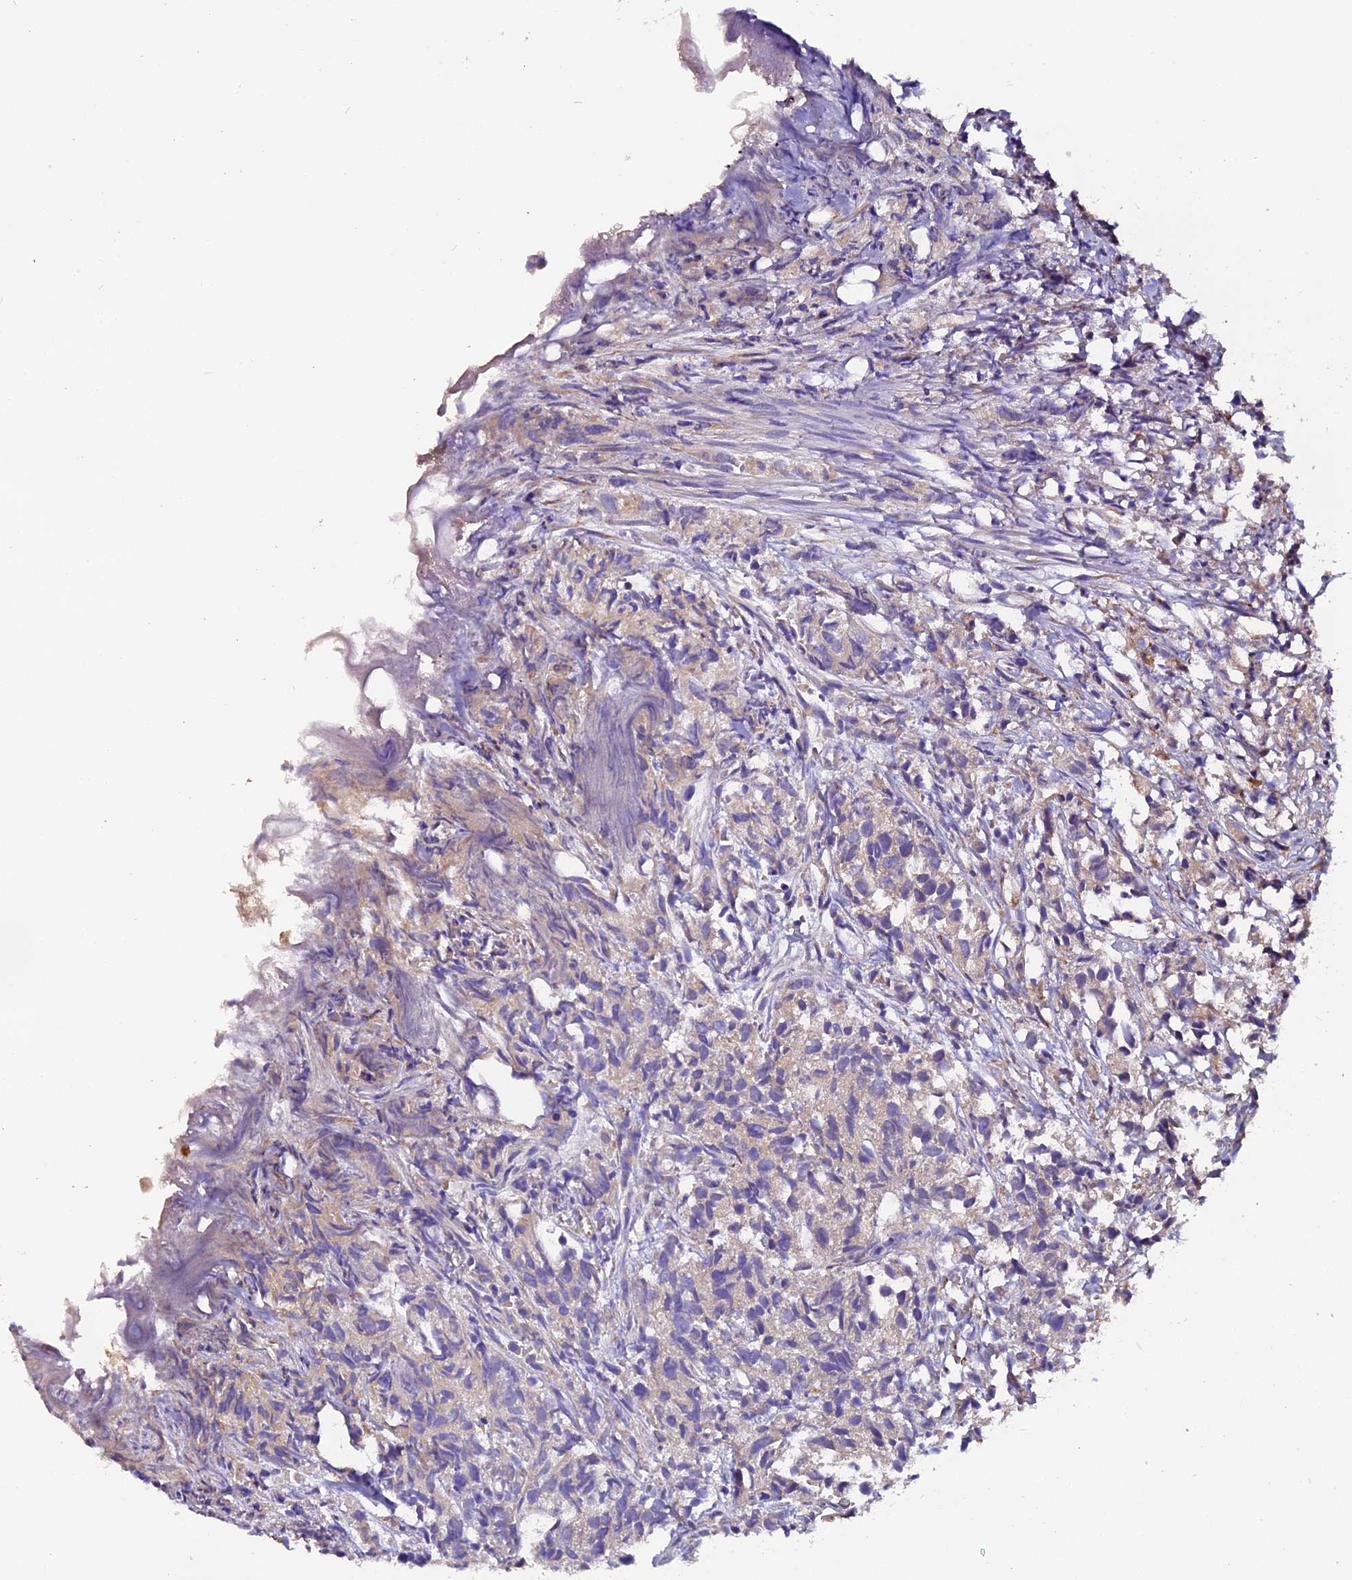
{"staining": {"intensity": "weak", "quantity": "25%-75%", "location": "cytoplasmic/membranous"}, "tissue": "urothelial cancer", "cell_type": "Tumor cells", "image_type": "cancer", "snomed": [{"axis": "morphology", "description": "Urothelial carcinoma, High grade"}, {"axis": "topography", "description": "Urinary bladder"}], "caption": "Protein staining of urothelial cancer tissue shows weak cytoplasmic/membranous positivity in approximately 25%-75% of tumor cells.", "gene": "CLN5", "patient": {"sex": "female", "age": 75}}